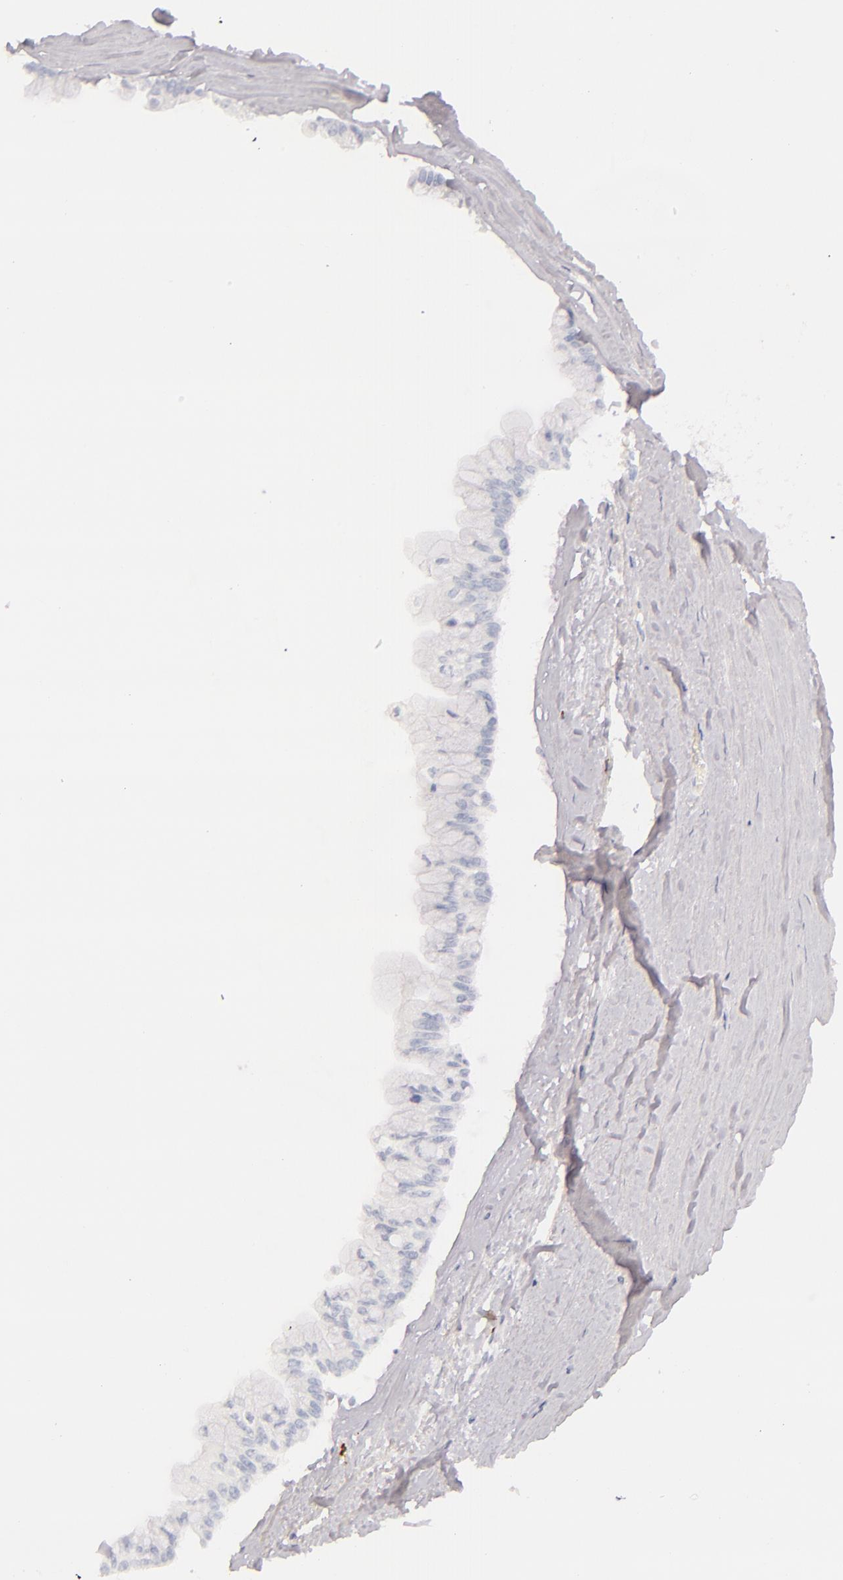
{"staining": {"intensity": "negative", "quantity": "none", "location": "none"}, "tissue": "liver cancer", "cell_type": "Tumor cells", "image_type": "cancer", "snomed": [{"axis": "morphology", "description": "Cholangiocarcinoma"}, {"axis": "topography", "description": "Liver"}], "caption": "Photomicrograph shows no protein expression in tumor cells of cholangiocarcinoma (liver) tissue. Brightfield microscopy of immunohistochemistry (IHC) stained with DAB (3,3'-diaminobenzidine) (brown) and hematoxylin (blue), captured at high magnification.", "gene": "CD207", "patient": {"sex": "female", "age": 79}}